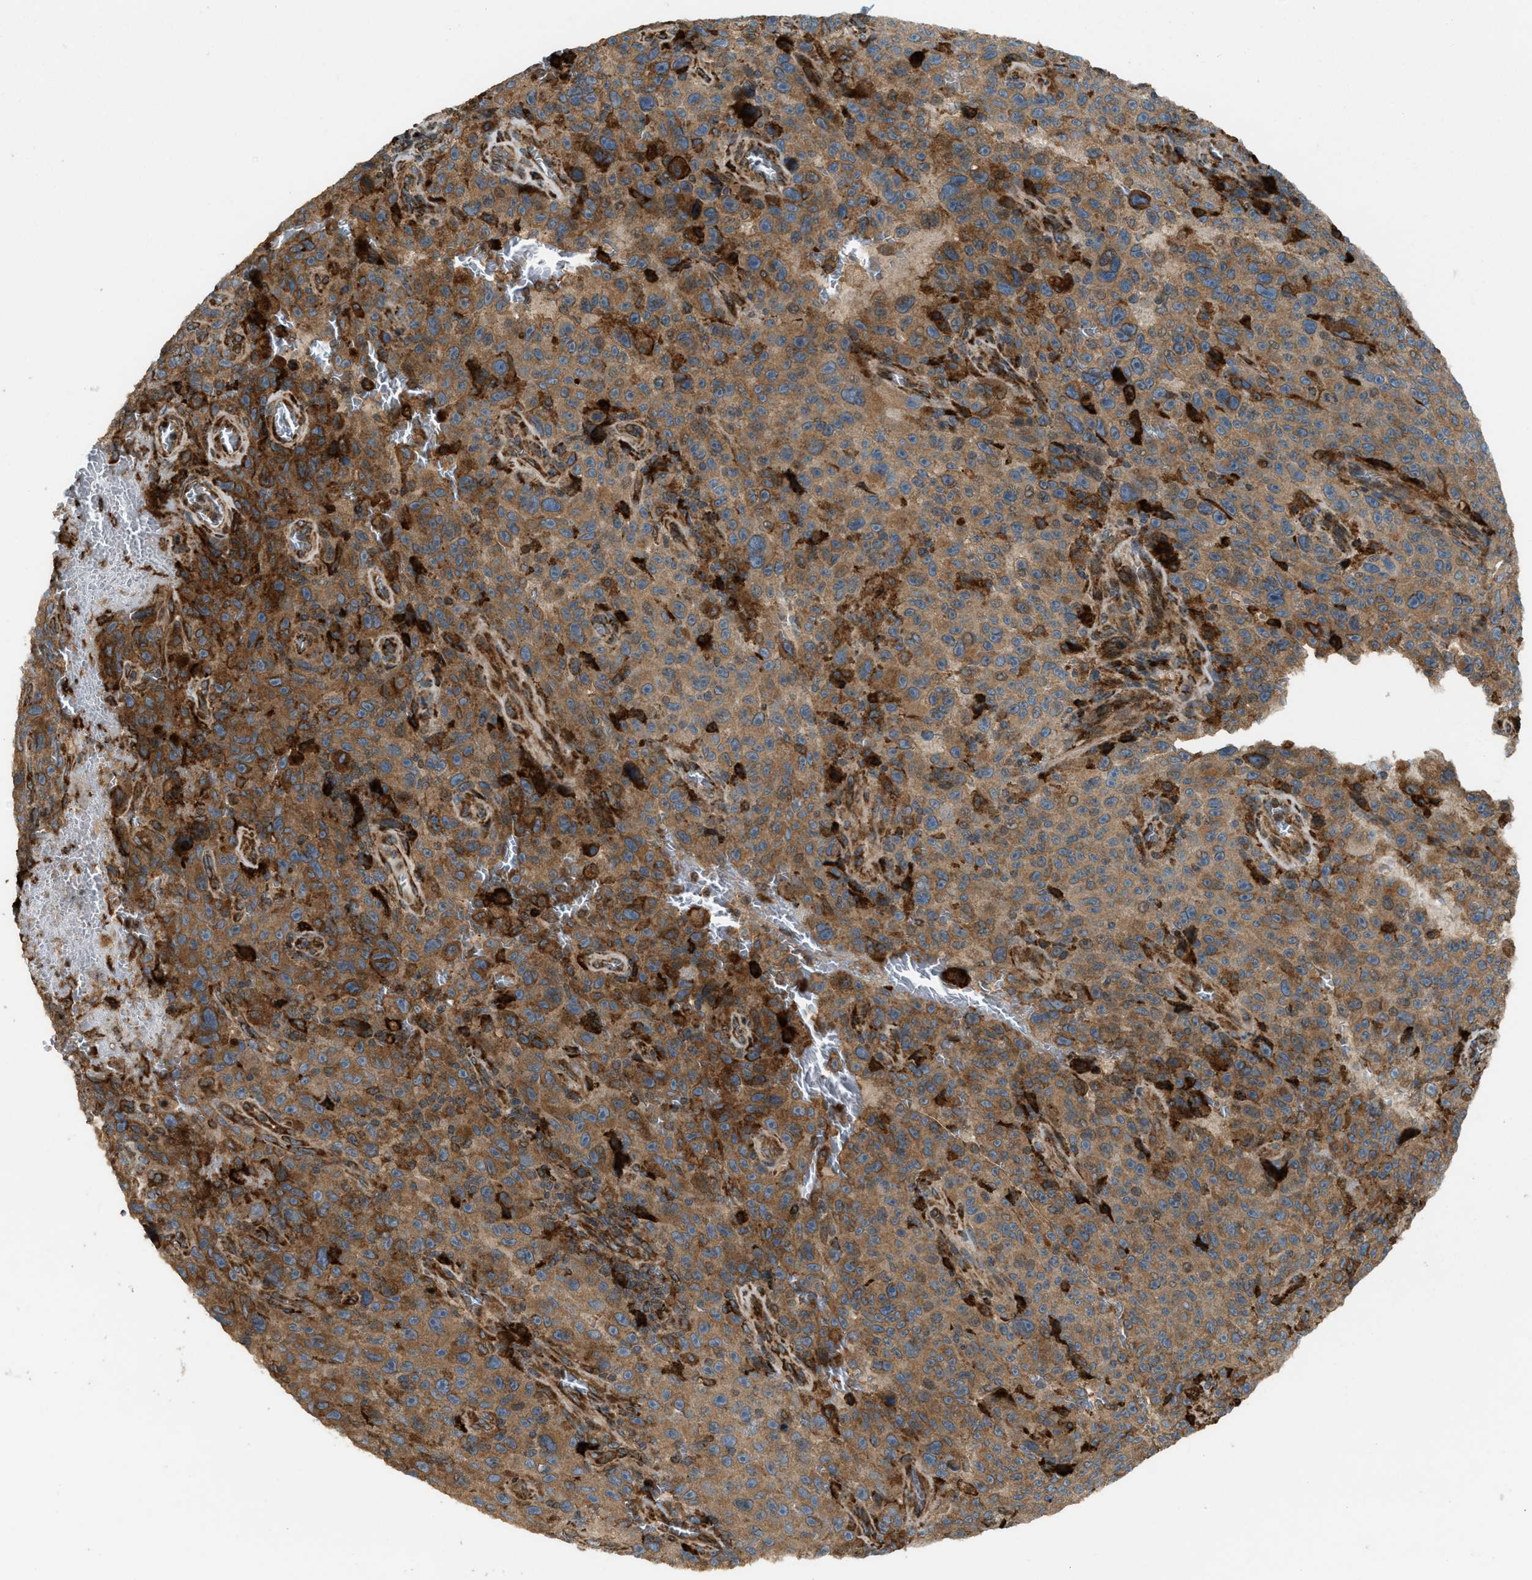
{"staining": {"intensity": "moderate", "quantity": ">75%", "location": "cytoplasmic/membranous"}, "tissue": "melanoma", "cell_type": "Tumor cells", "image_type": "cancer", "snomed": [{"axis": "morphology", "description": "Malignant melanoma, NOS"}, {"axis": "topography", "description": "Skin"}], "caption": "Brown immunohistochemical staining in malignant melanoma demonstrates moderate cytoplasmic/membranous staining in about >75% of tumor cells.", "gene": "BAIAP2L1", "patient": {"sex": "female", "age": 82}}